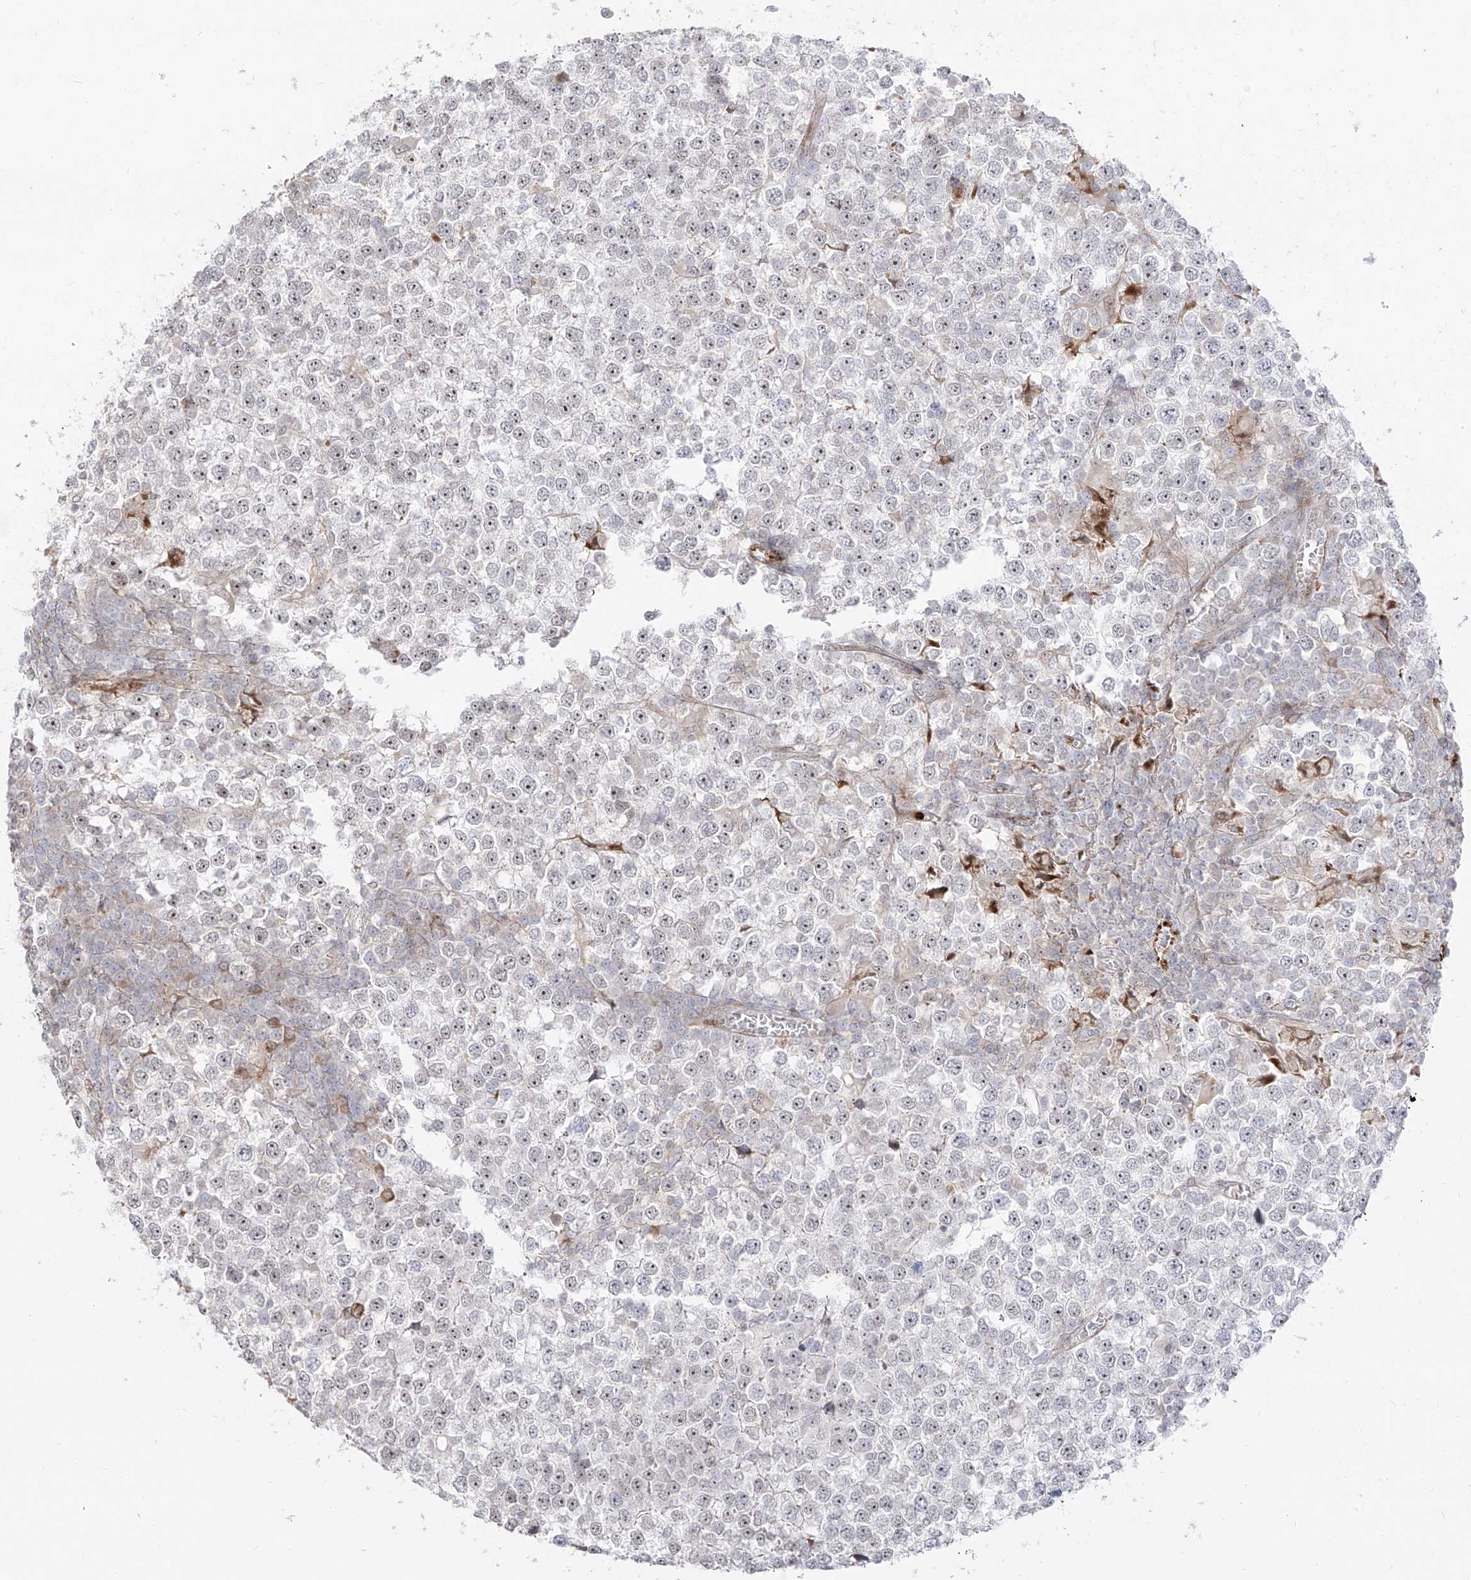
{"staining": {"intensity": "weak", "quantity": "<25%", "location": "nuclear"}, "tissue": "testis cancer", "cell_type": "Tumor cells", "image_type": "cancer", "snomed": [{"axis": "morphology", "description": "Seminoma, NOS"}, {"axis": "topography", "description": "Testis"}], "caption": "Immunohistochemistry (IHC) of human testis cancer (seminoma) shows no expression in tumor cells.", "gene": "ZNF180", "patient": {"sex": "male", "age": 65}}